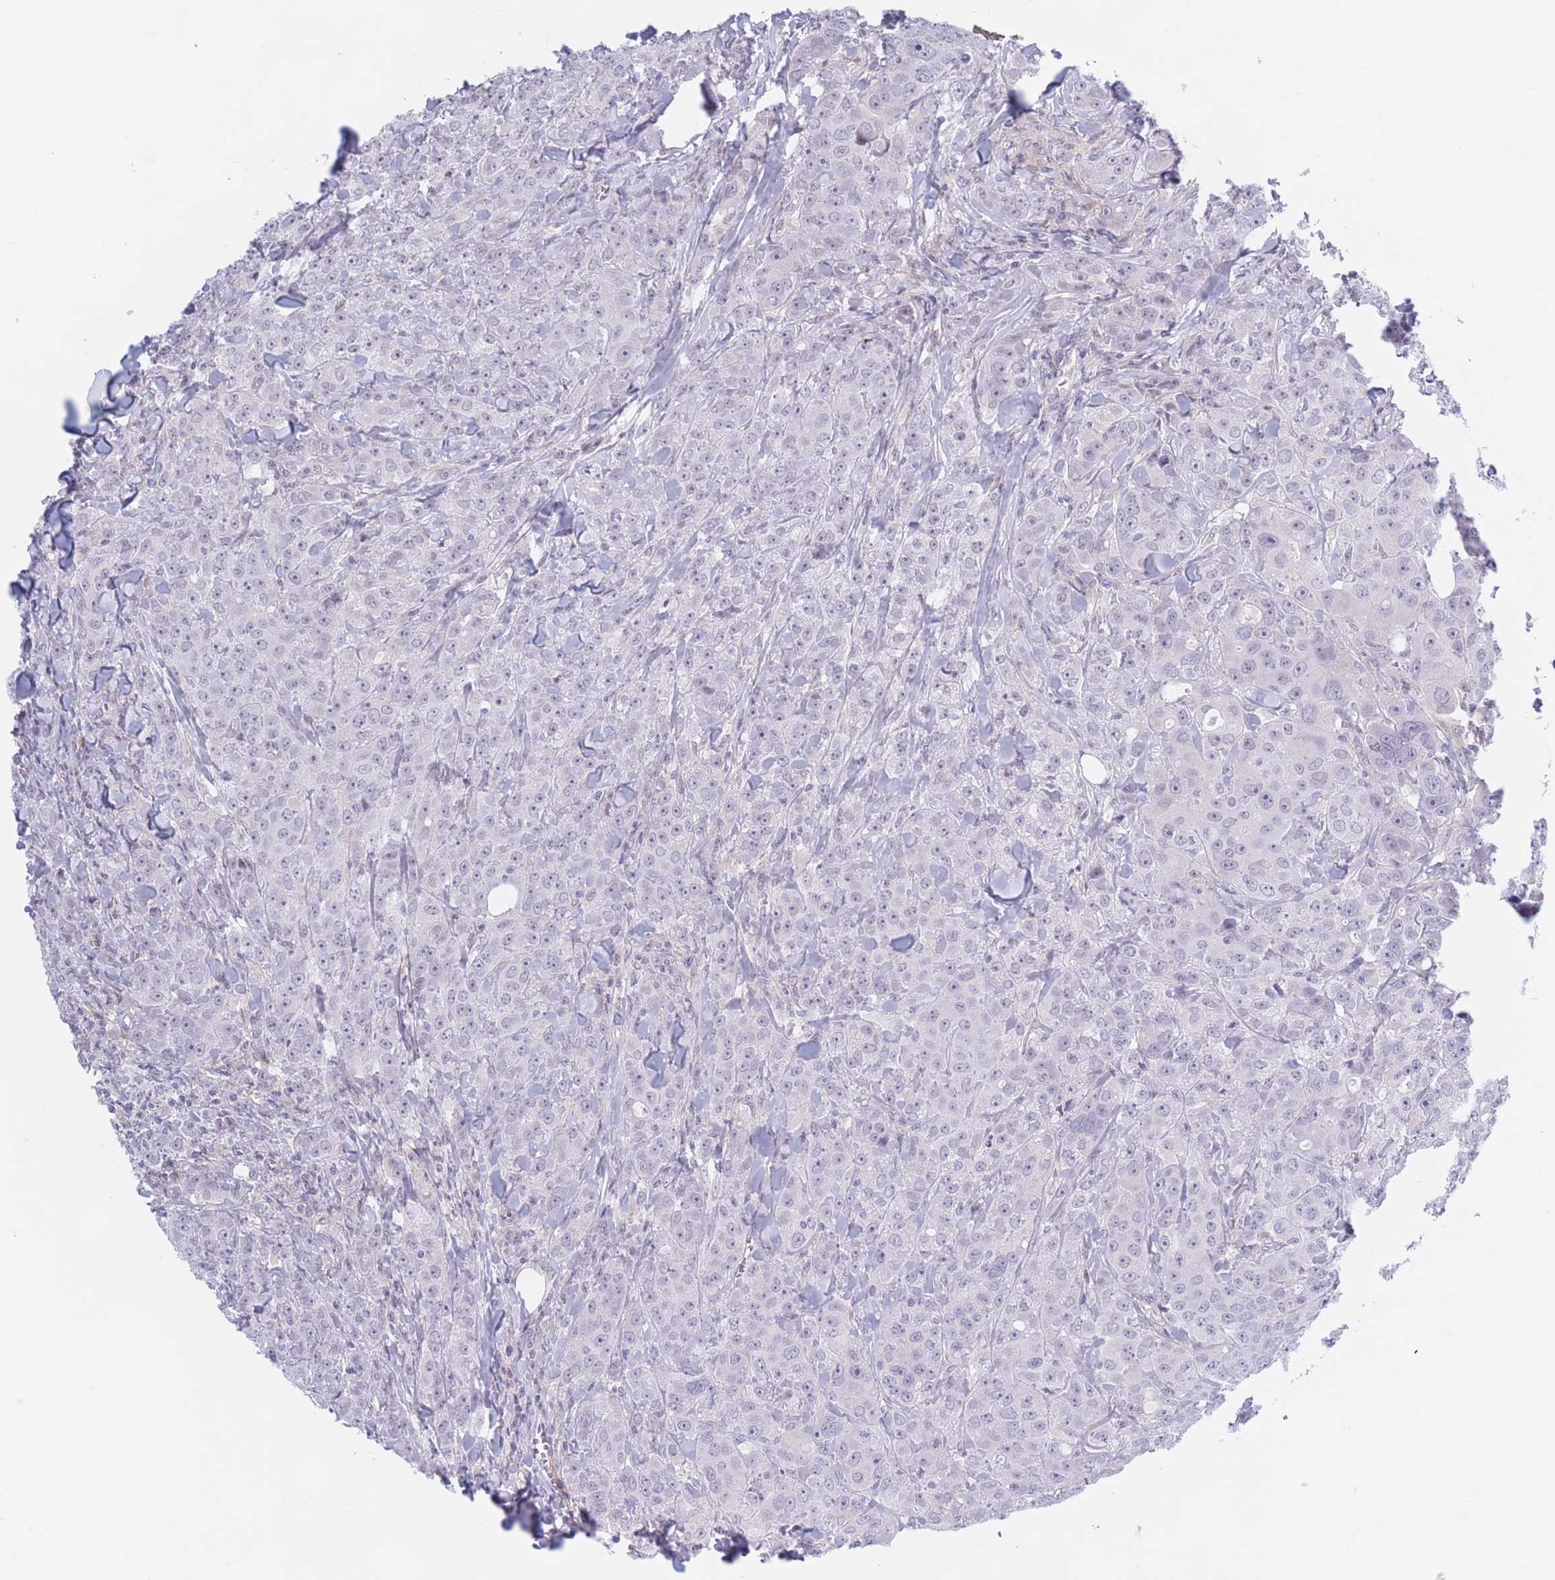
{"staining": {"intensity": "negative", "quantity": "none", "location": "none"}, "tissue": "breast cancer", "cell_type": "Tumor cells", "image_type": "cancer", "snomed": [{"axis": "morphology", "description": "Duct carcinoma"}, {"axis": "topography", "description": "Breast"}], "caption": "DAB (3,3'-diaminobenzidine) immunohistochemical staining of human breast cancer (infiltrating ductal carcinoma) exhibits no significant expression in tumor cells. The staining is performed using DAB brown chromogen with nuclei counter-stained in using hematoxylin.", "gene": "PODXL", "patient": {"sex": "female", "age": 43}}